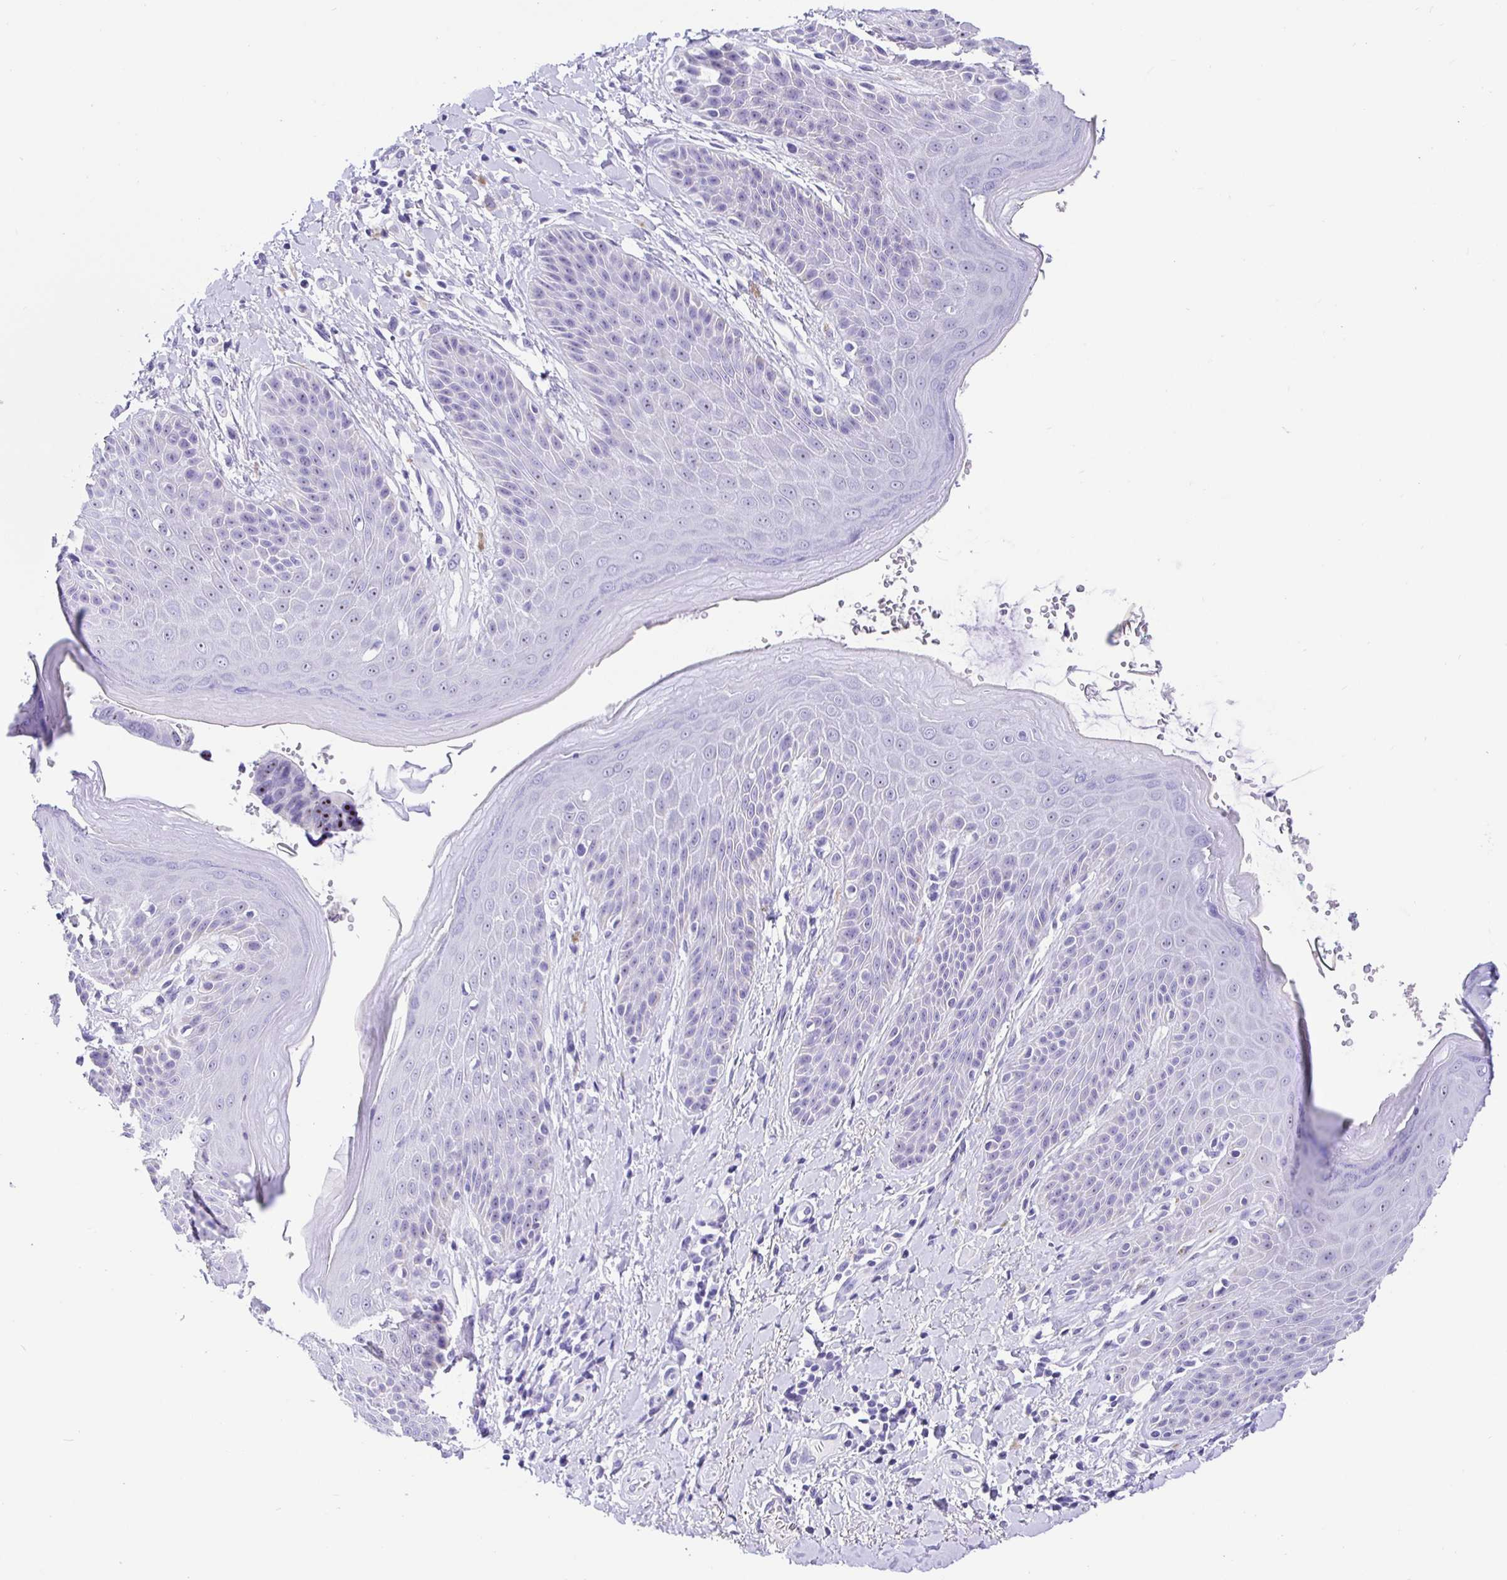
{"staining": {"intensity": "moderate", "quantity": "<25%", "location": "nuclear"}, "tissue": "skin", "cell_type": "Epidermal cells", "image_type": "normal", "snomed": [{"axis": "morphology", "description": "Normal tissue, NOS"}, {"axis": "topography", "description": "Anal"}, {"axis": "topography", "description": "Peripheral nerve tissue"}], "caption": "About <25% of epidermal cells in normal human skin exhibit moderate nuclear protein expression as visualized by brown immunohistochemical staining.", "gene": "PRAMEF18", "patient": {"sex": "male", "age": 51}}